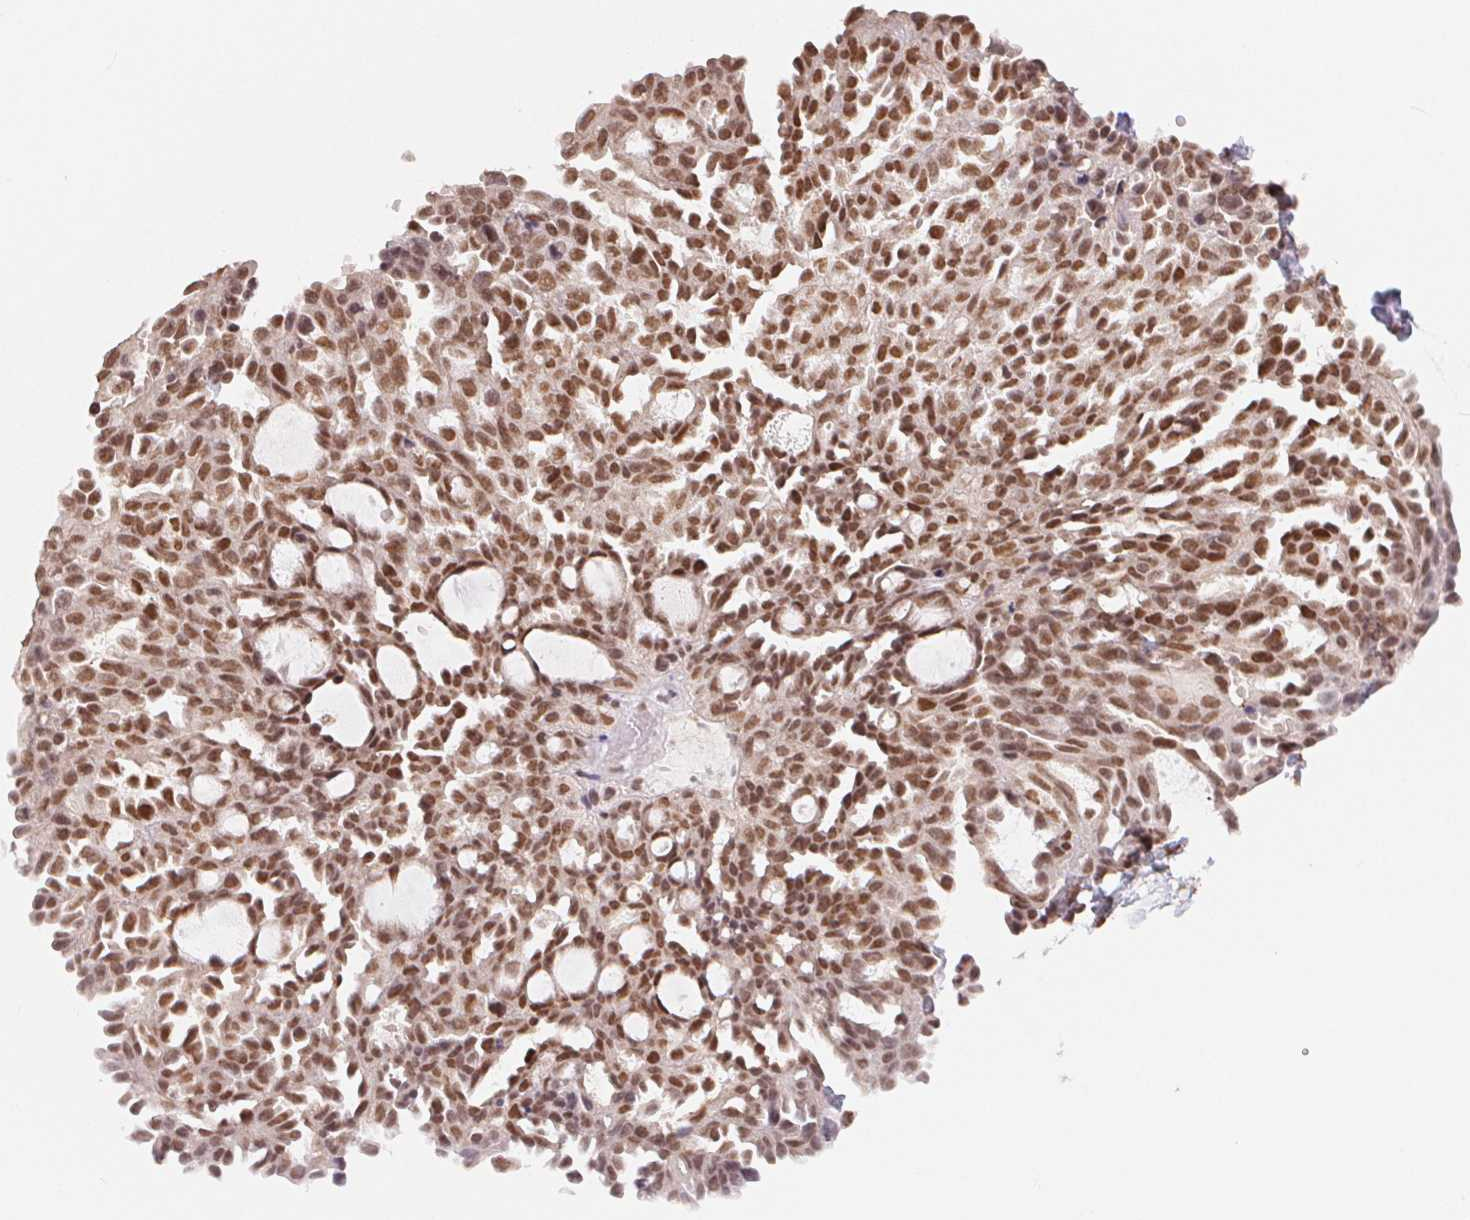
{"staining": {"intensity": "moderate", "quantity": ">75%", "location": "nuclear"}, "tissue": "ovarian cancer", "cell_type": "Tumor cells", "image_type": "cancer", "snomed": [{"axis": "morphology", "description": "Cystadenocarcinoma, serous, NOS"}, {"axis": "topography", "description": "Ovary"}], "caption": "Ovarian cancer stained for a protein shows moderate nuclear positivity in tumor cells.", "gene": "NFE2L1", "patient": {"sex": "female", "age": 71}}